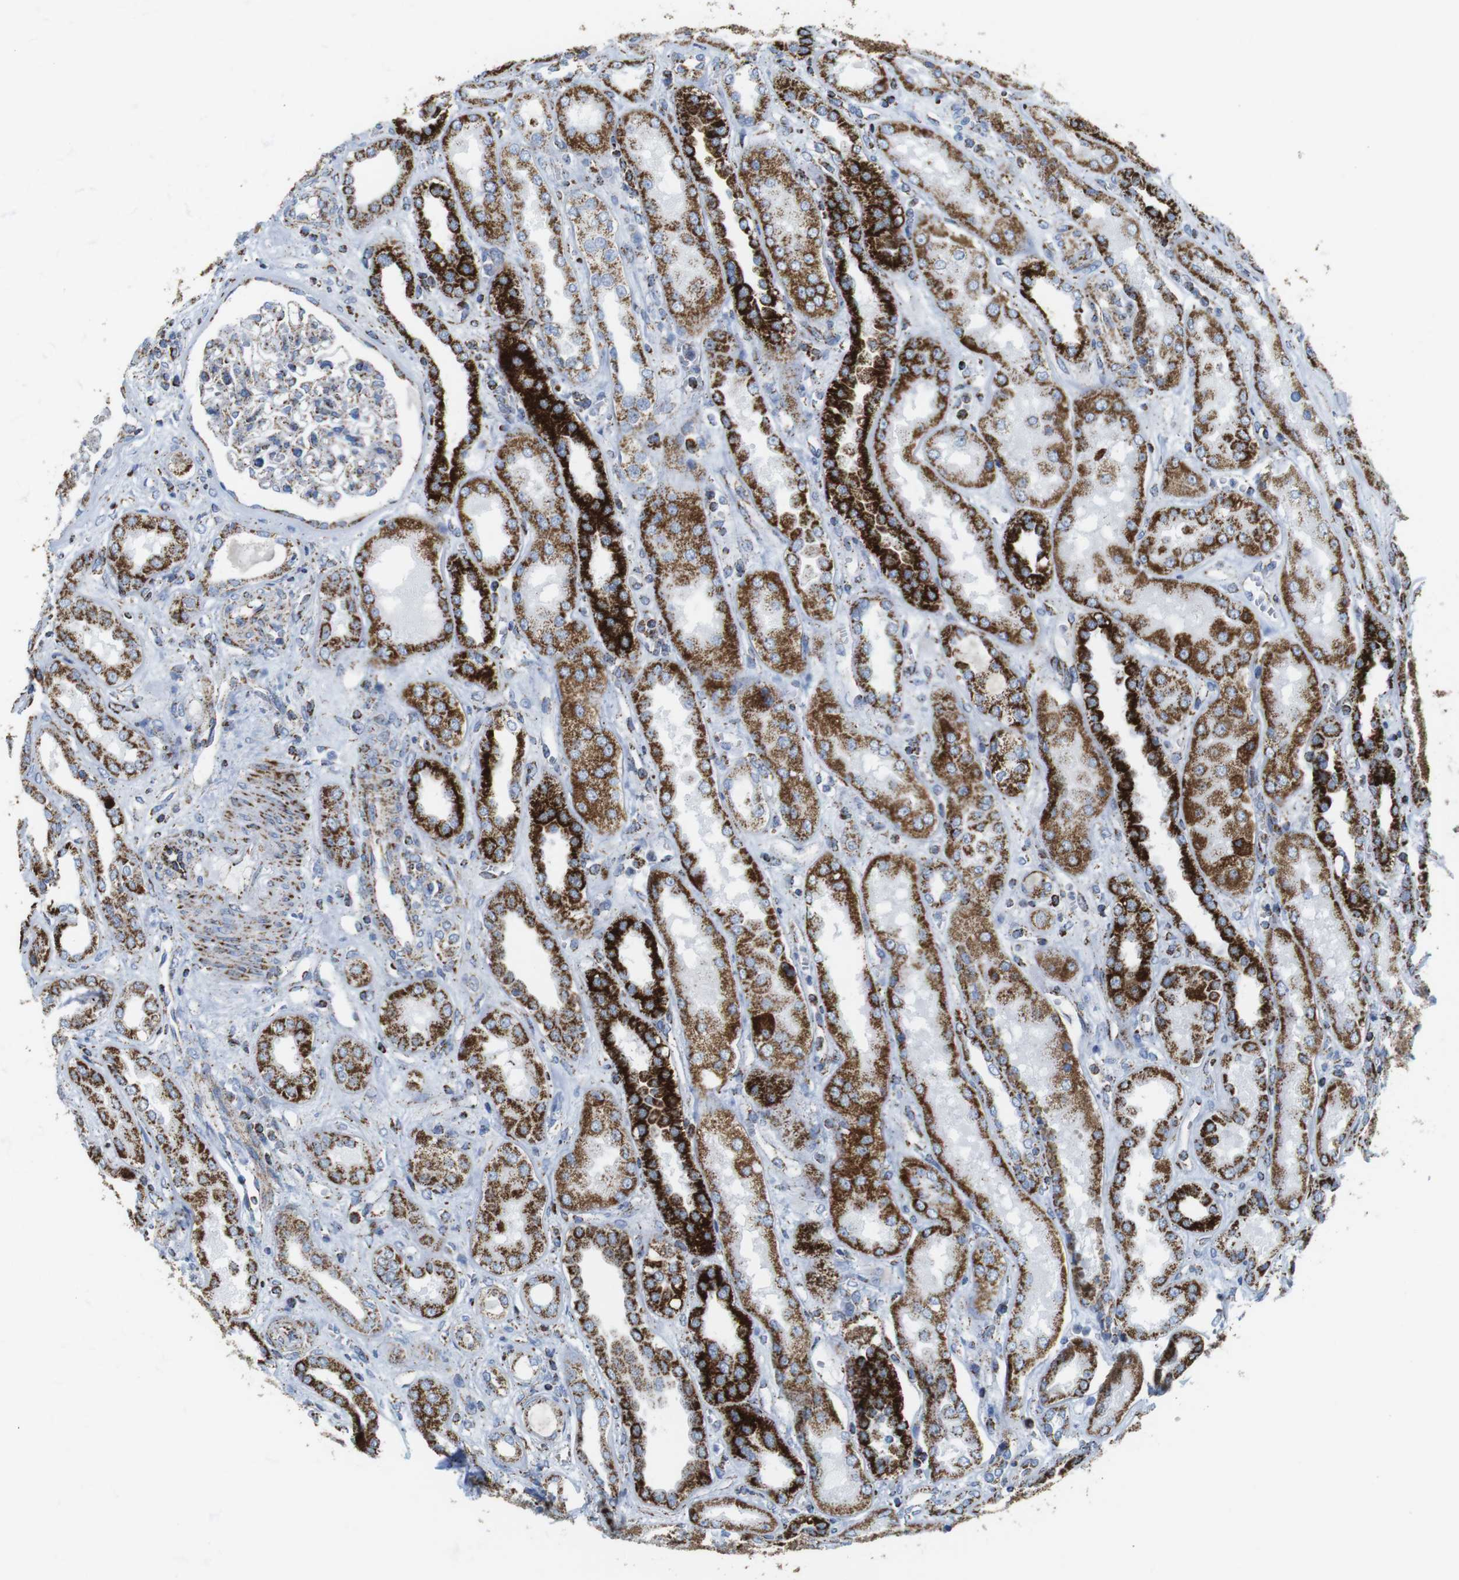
{"staining": {"intensity": "moderate", "quantity": "25%-75%", "location": "cytoplasmic/membranous"}, "tissue": "kidney", "cell_type": "Cells in glomeruli", "image_type": "normal", "snomed": [{"axis": "morphology", "description": "Normal tissue, NOS"}, {"axis": "topography", "description": "Kidney"}], "caption": "Immunohistochemistry of unremarkable kidney exhibits medium levels of moderate cytoplasmic/membranous expression in about 25%-75% of cells in glomeruli.", "gene": "ATP5PO", "patient": {"sex": "male", "age": 59}}